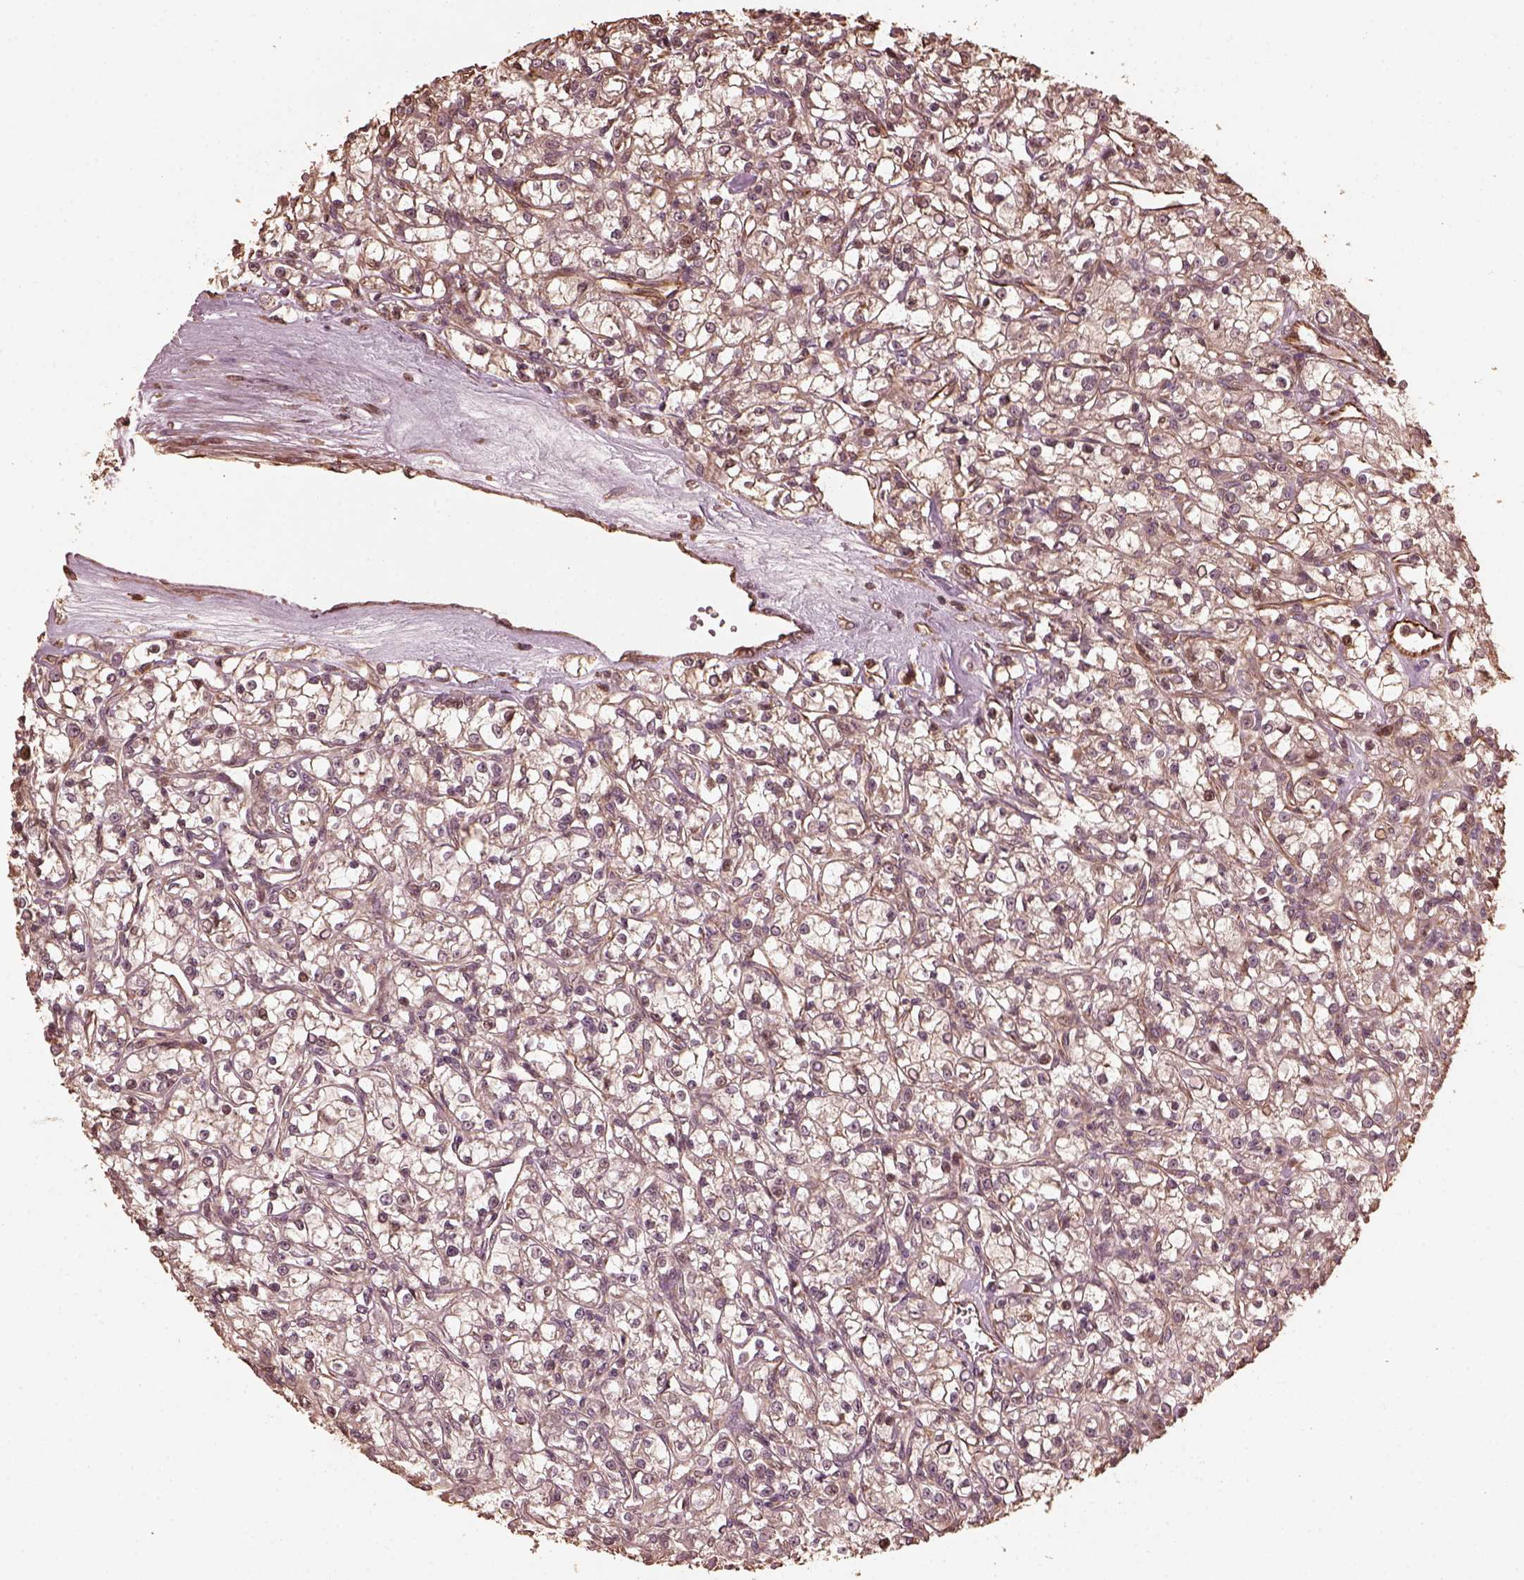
{"staining": {"intensity": "weak", "quantity": "25%-75%", "location": "cytoplasmic/membranous"}, "tissue": "renal cancer", "cell_type": "Tumor cells", "image_type": "cancer", "snomed": [{"axis": "morphology", "description": "Adenocarcinoma, NOS"}, {"axis": "topography", "description": "Kidney"}], "caption": "Tumor cells display weak cytoplasmic/membranous positivity in about 25%-75% of cells in renal cancer. The staining is performed using DAB (3,3'-diaminobenzidine) brown chromogen to label protein expression. The nuclei are counter-stained blue using hematoxylin.", "gene": "GTPBP1", "patient": {"sex": "female", "age": 59}}